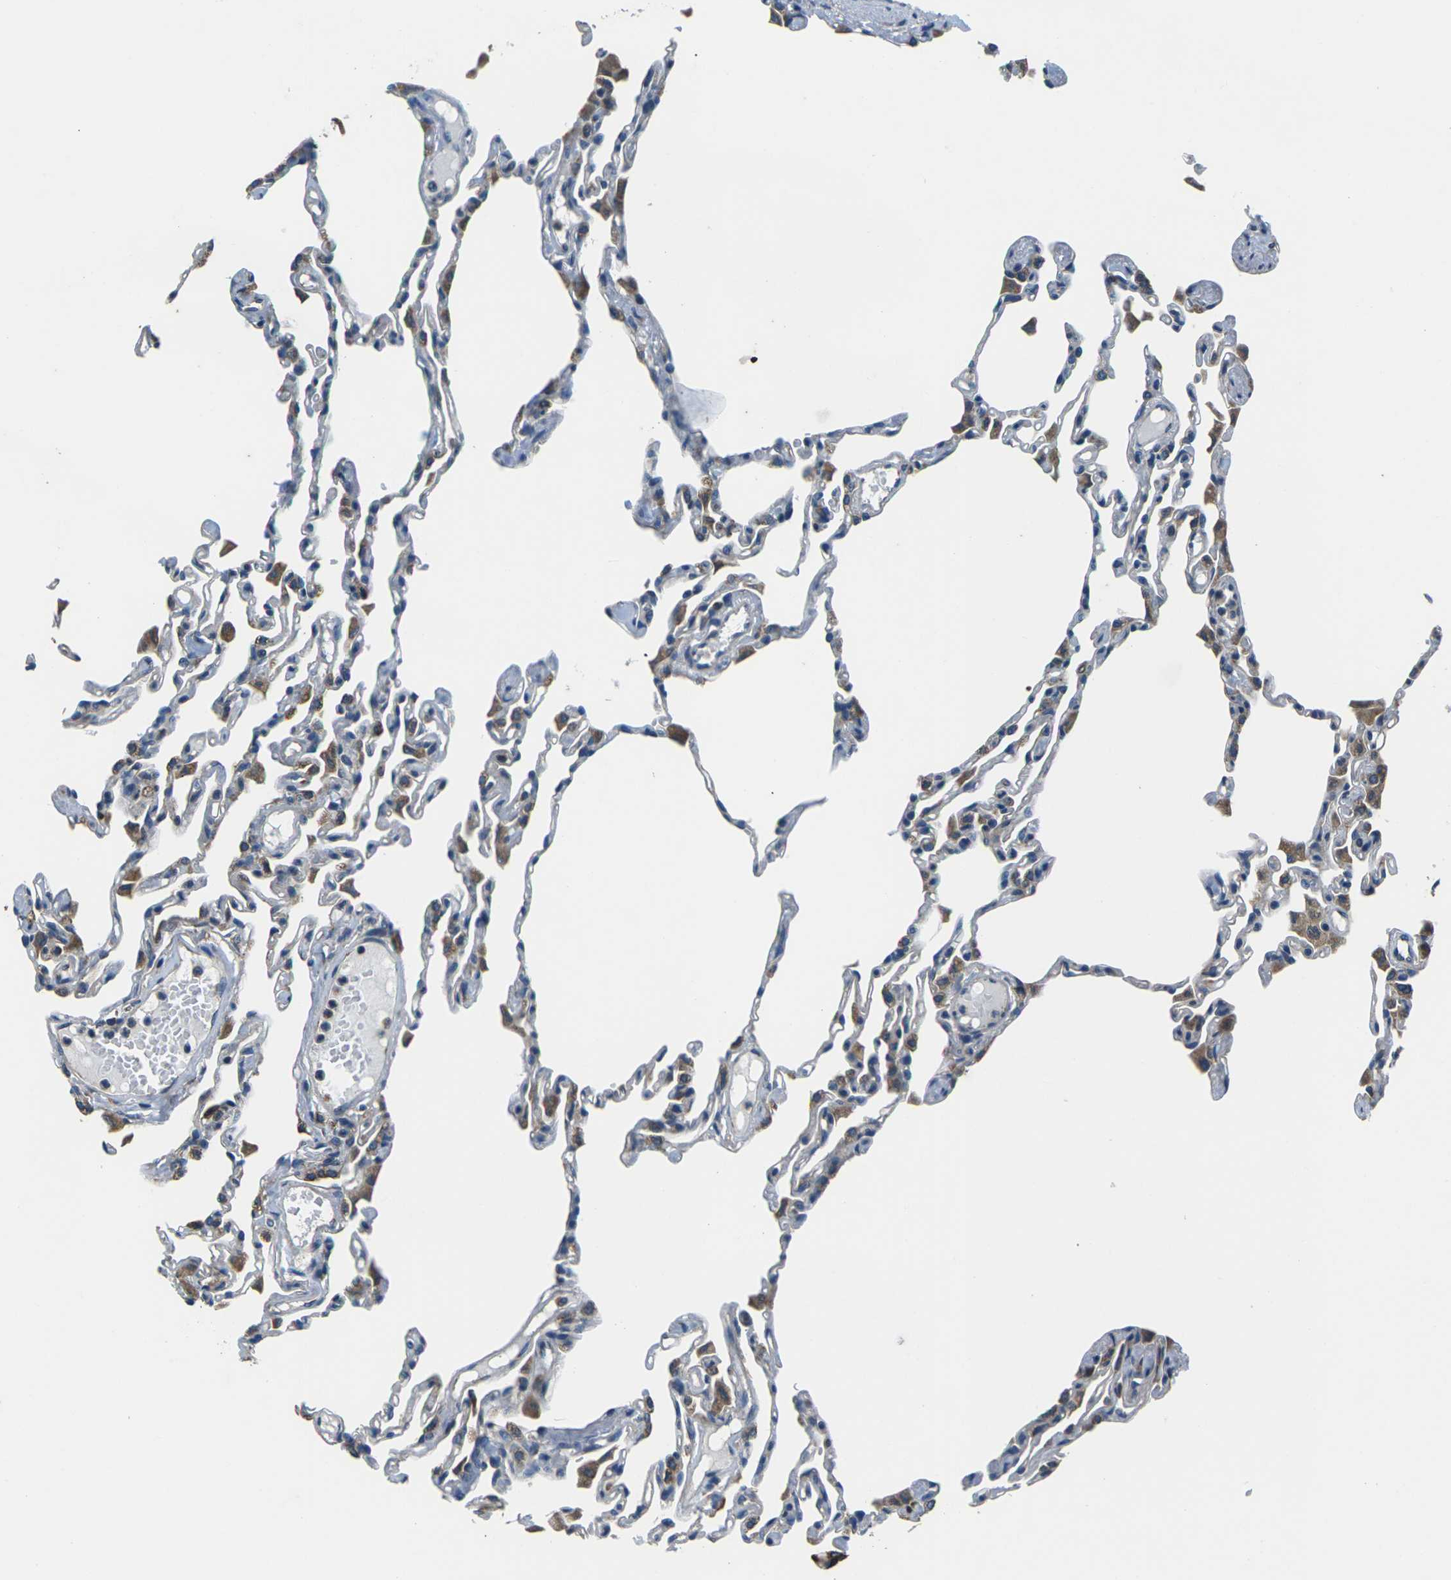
{"staining": {"intensity": "moderate", "quantity": "<25%", "location": "cytoplasmic/membranous"}, "tissue": "lung", "cell_type": "Alveolar cells", "image_type": "normal", "snomed": [{"axis": "morphology", "description": "Normal tissue, NOS"}, {"axis": "topography", "description": "Lung"}], "caption": "Lung stained with IHC reveals moderate cytoplasmic/membranous staining in about <25% of alveolar cells.", "gene": "GABRP", "patient": {"sex": "female", "age": 49}}